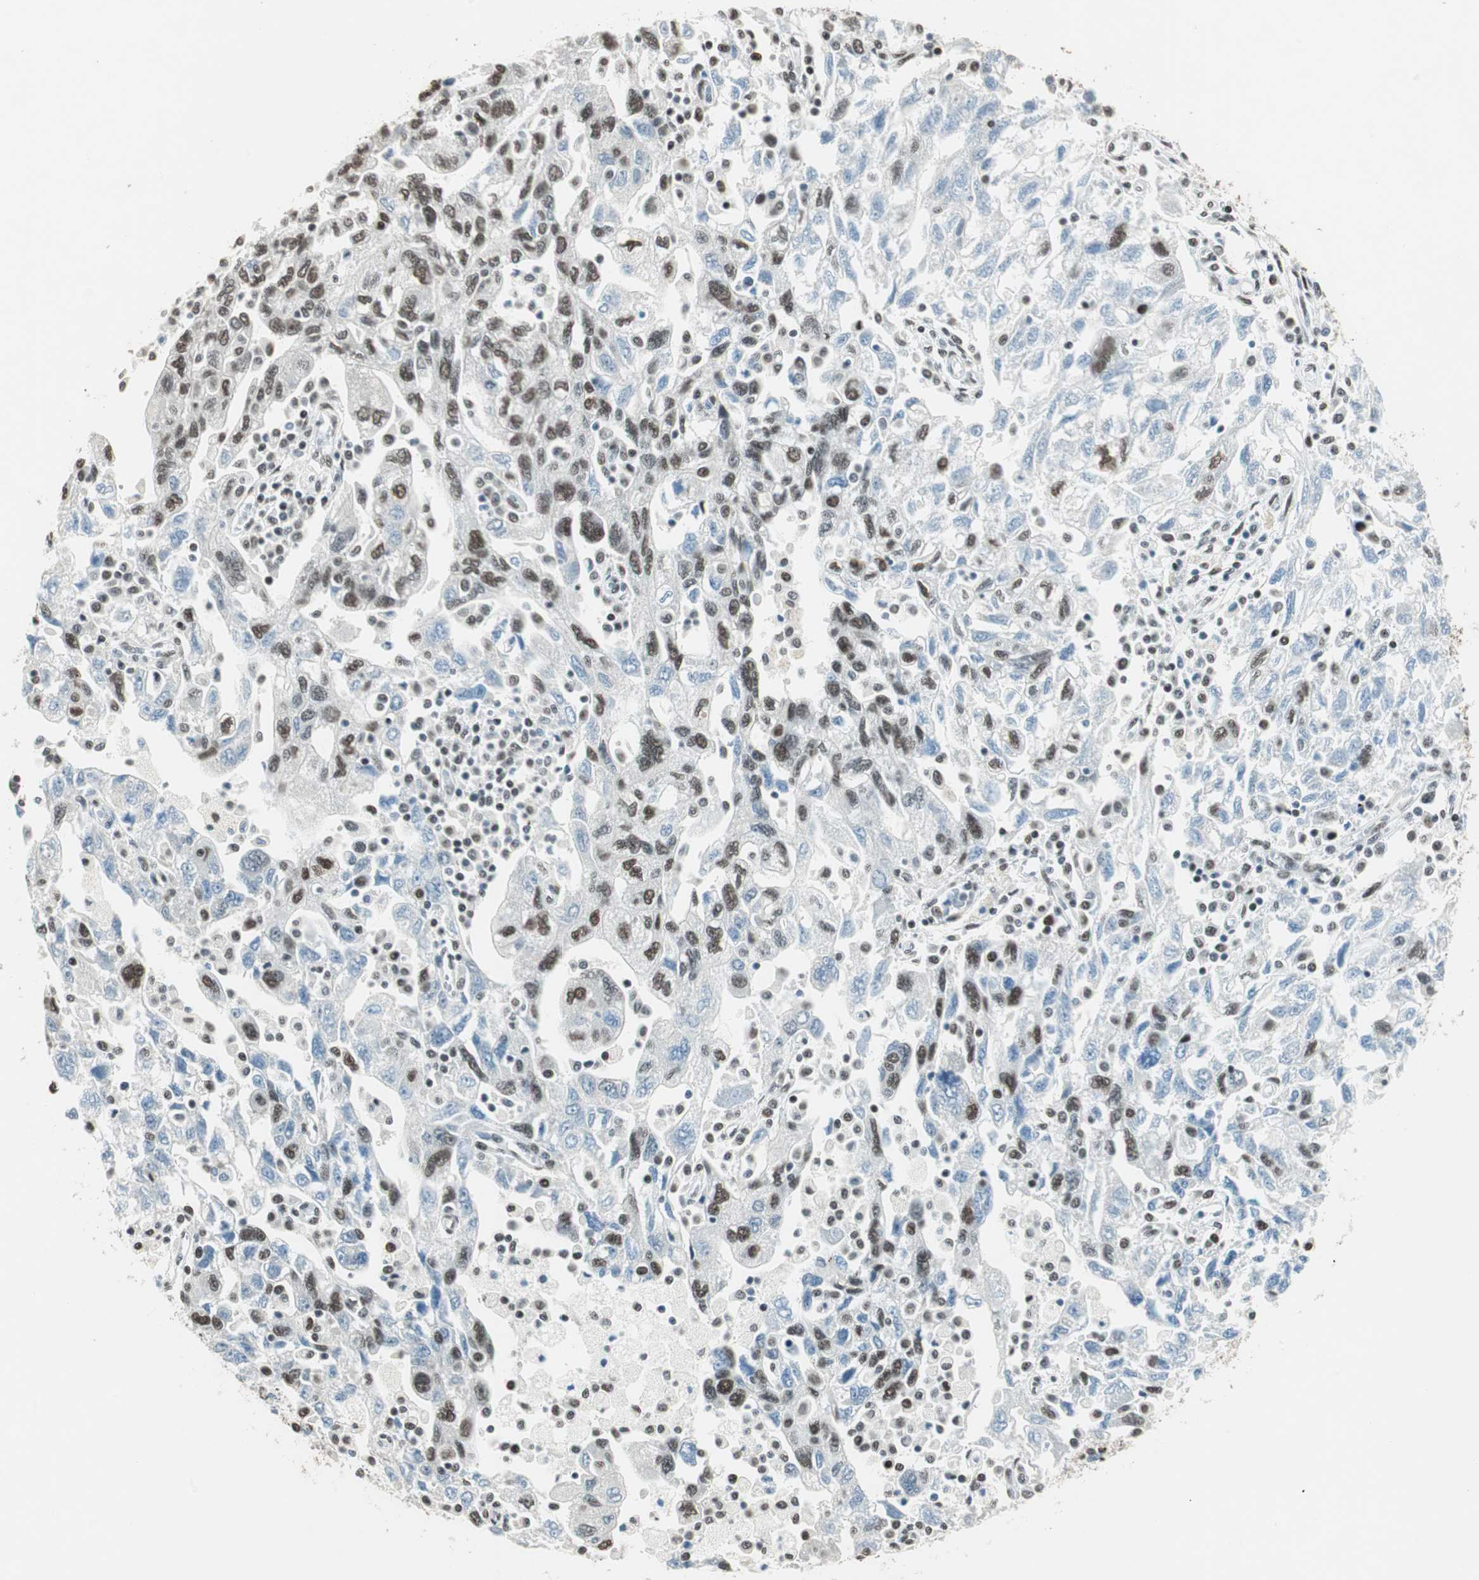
{"staining": {"intensity": "moderate", "quantity": "25%-75%", "location": "nuclear"}, "tissue": "ovarian cancer", "cell_type": "Tumor cells", "image_type": "cancer", "snomed": [{"axis": "morphology", "description": "Carcinoma, NOS"}, {"axis": "morphology", "description": "Cystadenocarcinoma, serous, NOS"}, {"axis": "topography", "description": "Ovary"}], "caption": "The image reveals immunohistochemical staining of ovarian cancer. There is moderate nuclear positivity is identified in about 25%-75% of tumor cells.", "gene": "ZBTB17", "patient": {"sex": "female", "age": 69}}